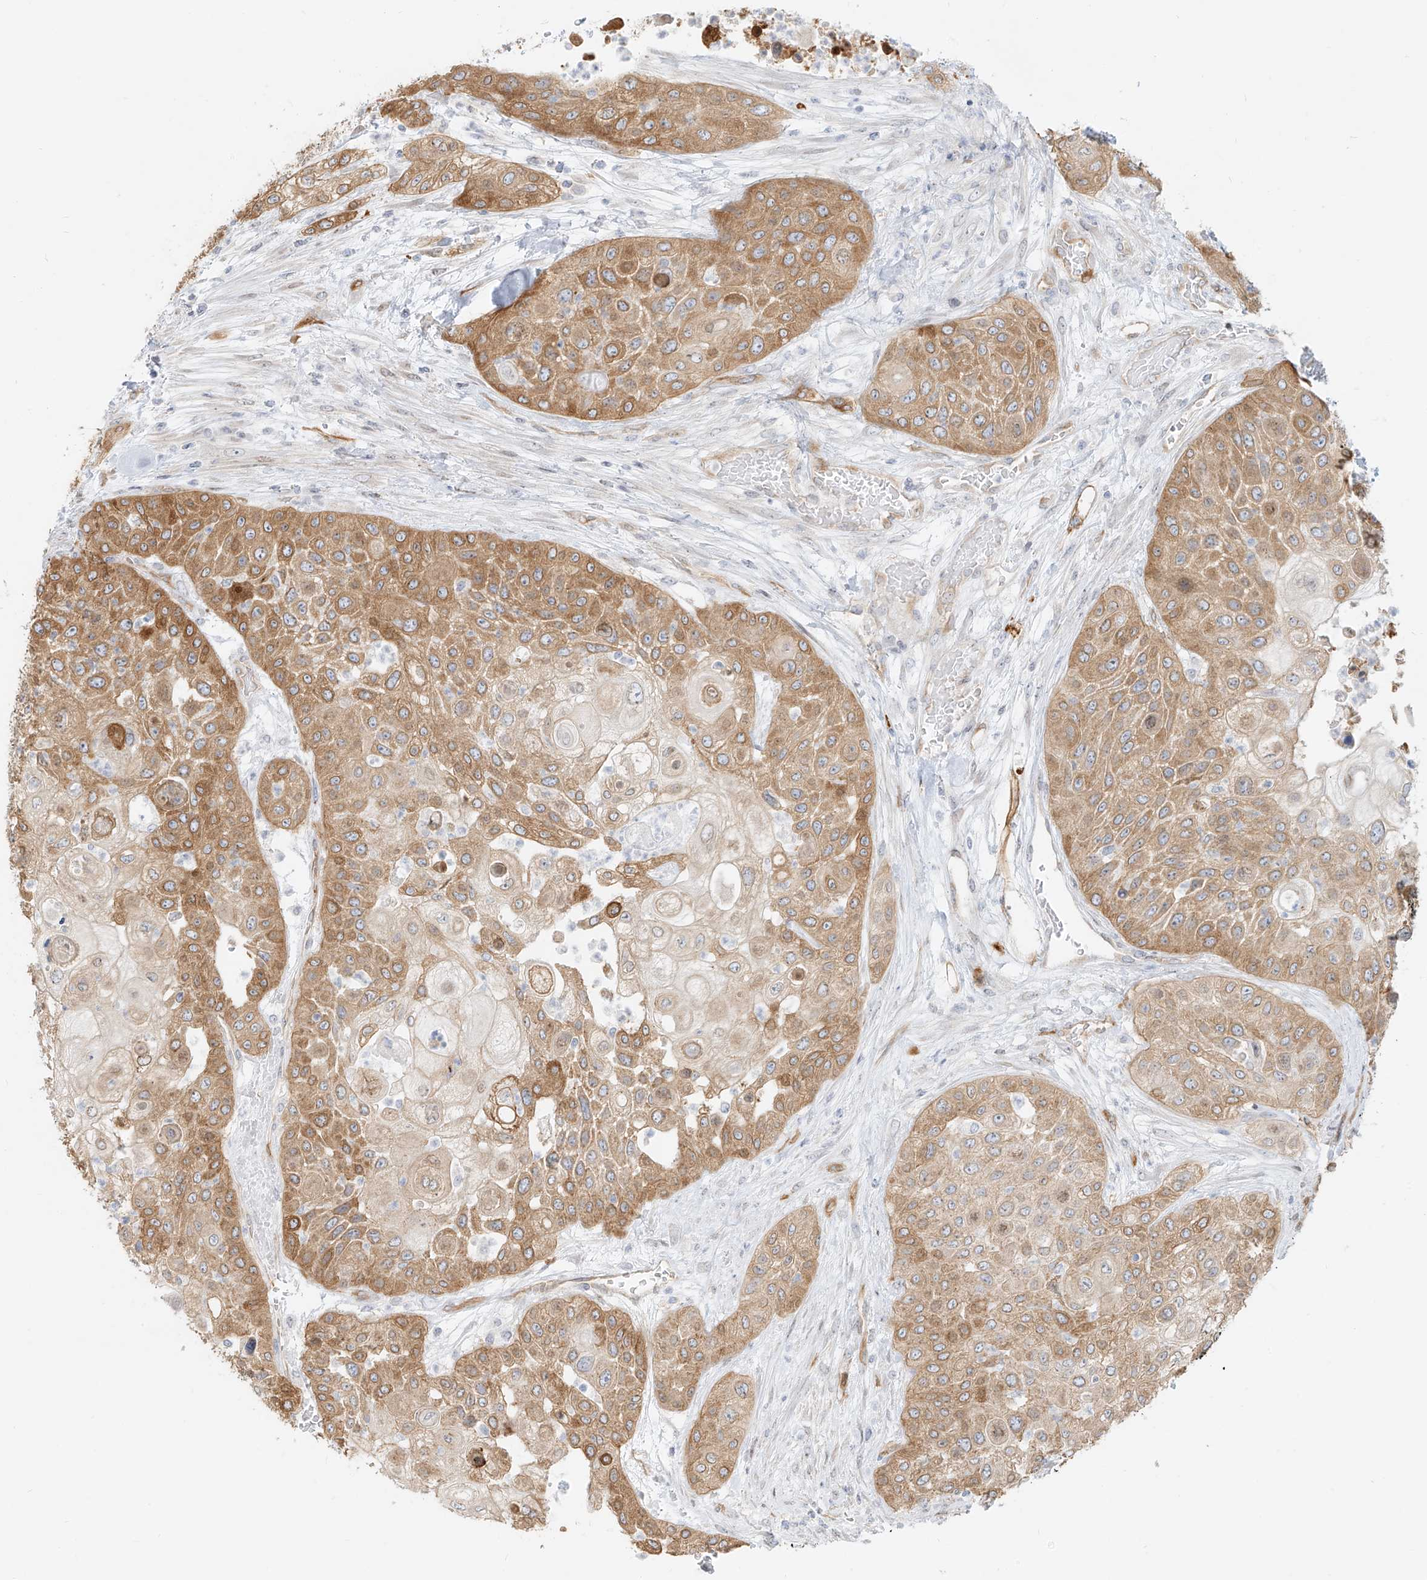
{"staining": {"intensity": "moderate", "quantity": ">75%", "location": "cytoplasmic/membranous"}, "tissue": "urothelial cancer", "cell_type": "Tumor cells", "image_type": "cancer", "snomed": [{"axis": "morphology", "description": "Urothelial carcinoma, High grade"}, {"axis": "topography", "description": "Urinary bladder"}], "caption": "DAB (3,3'-diaminobenzidine) immunohistochemical staining of urothelial cancer reveals moderate cytoplasmic/membranous protein staining in approximately >75% of tumor cells.", "gene": "NHSL1", "patient": {"sex": "female", "age": 79}}